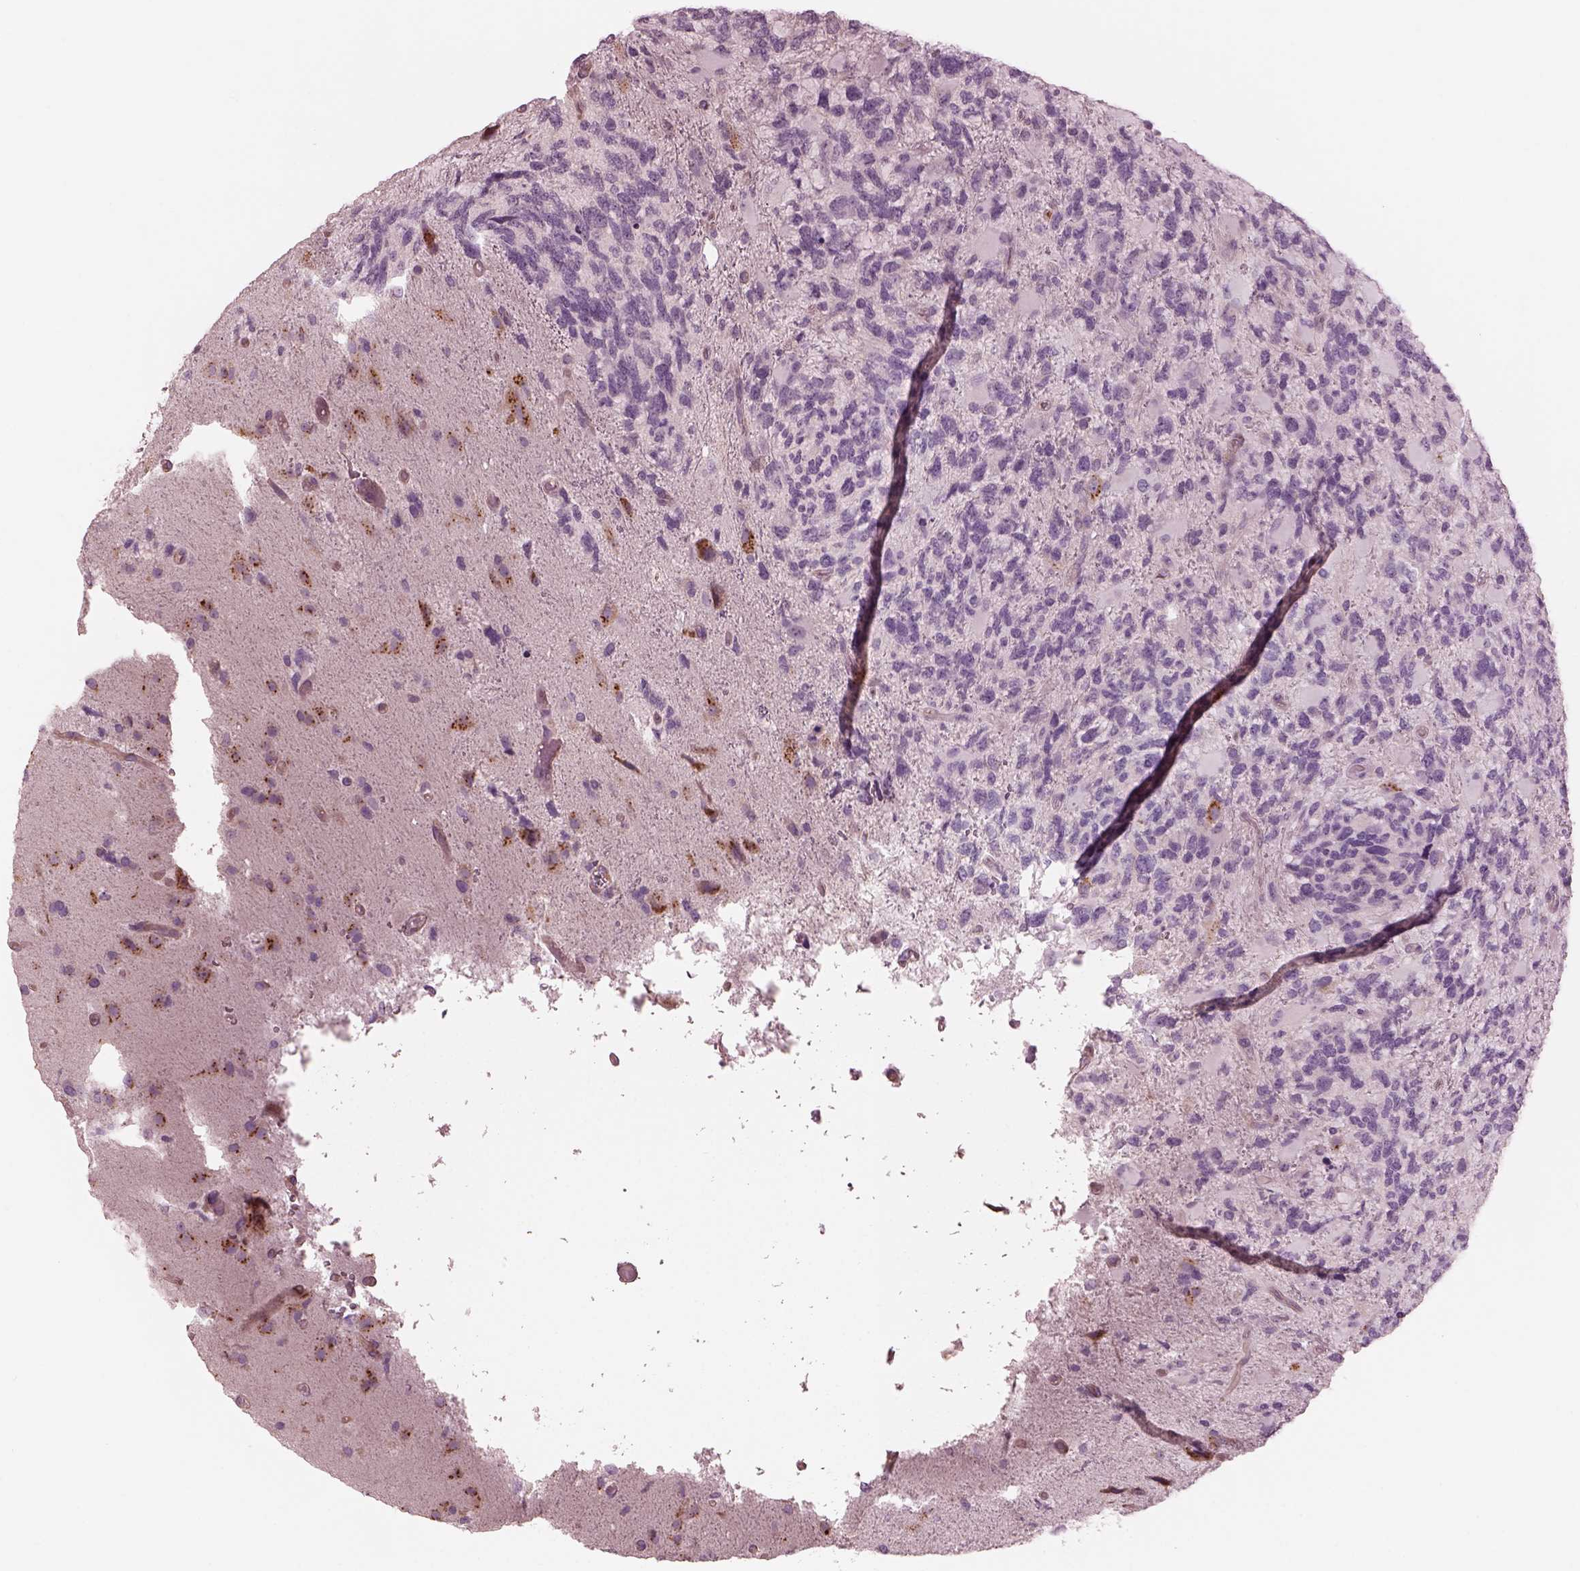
{"staining": {"intensity": "negative", "quantity": "none", "location": "none"}, "tissue": "glioma", "cell_type": "Tumor cells", "image_type": "cancer", "snomed": [{"axis": "morphology", "description": "Glioma, malignant, High grade"}, {"axis": "topography", "description": "Brain"}], "caption": "IHC histopathology image of glioma stained for a protein (brown), which displays no staining in tumor cells.", "gene": "ELAPOR1", "patient": {"sex": "female", "age": 71}}